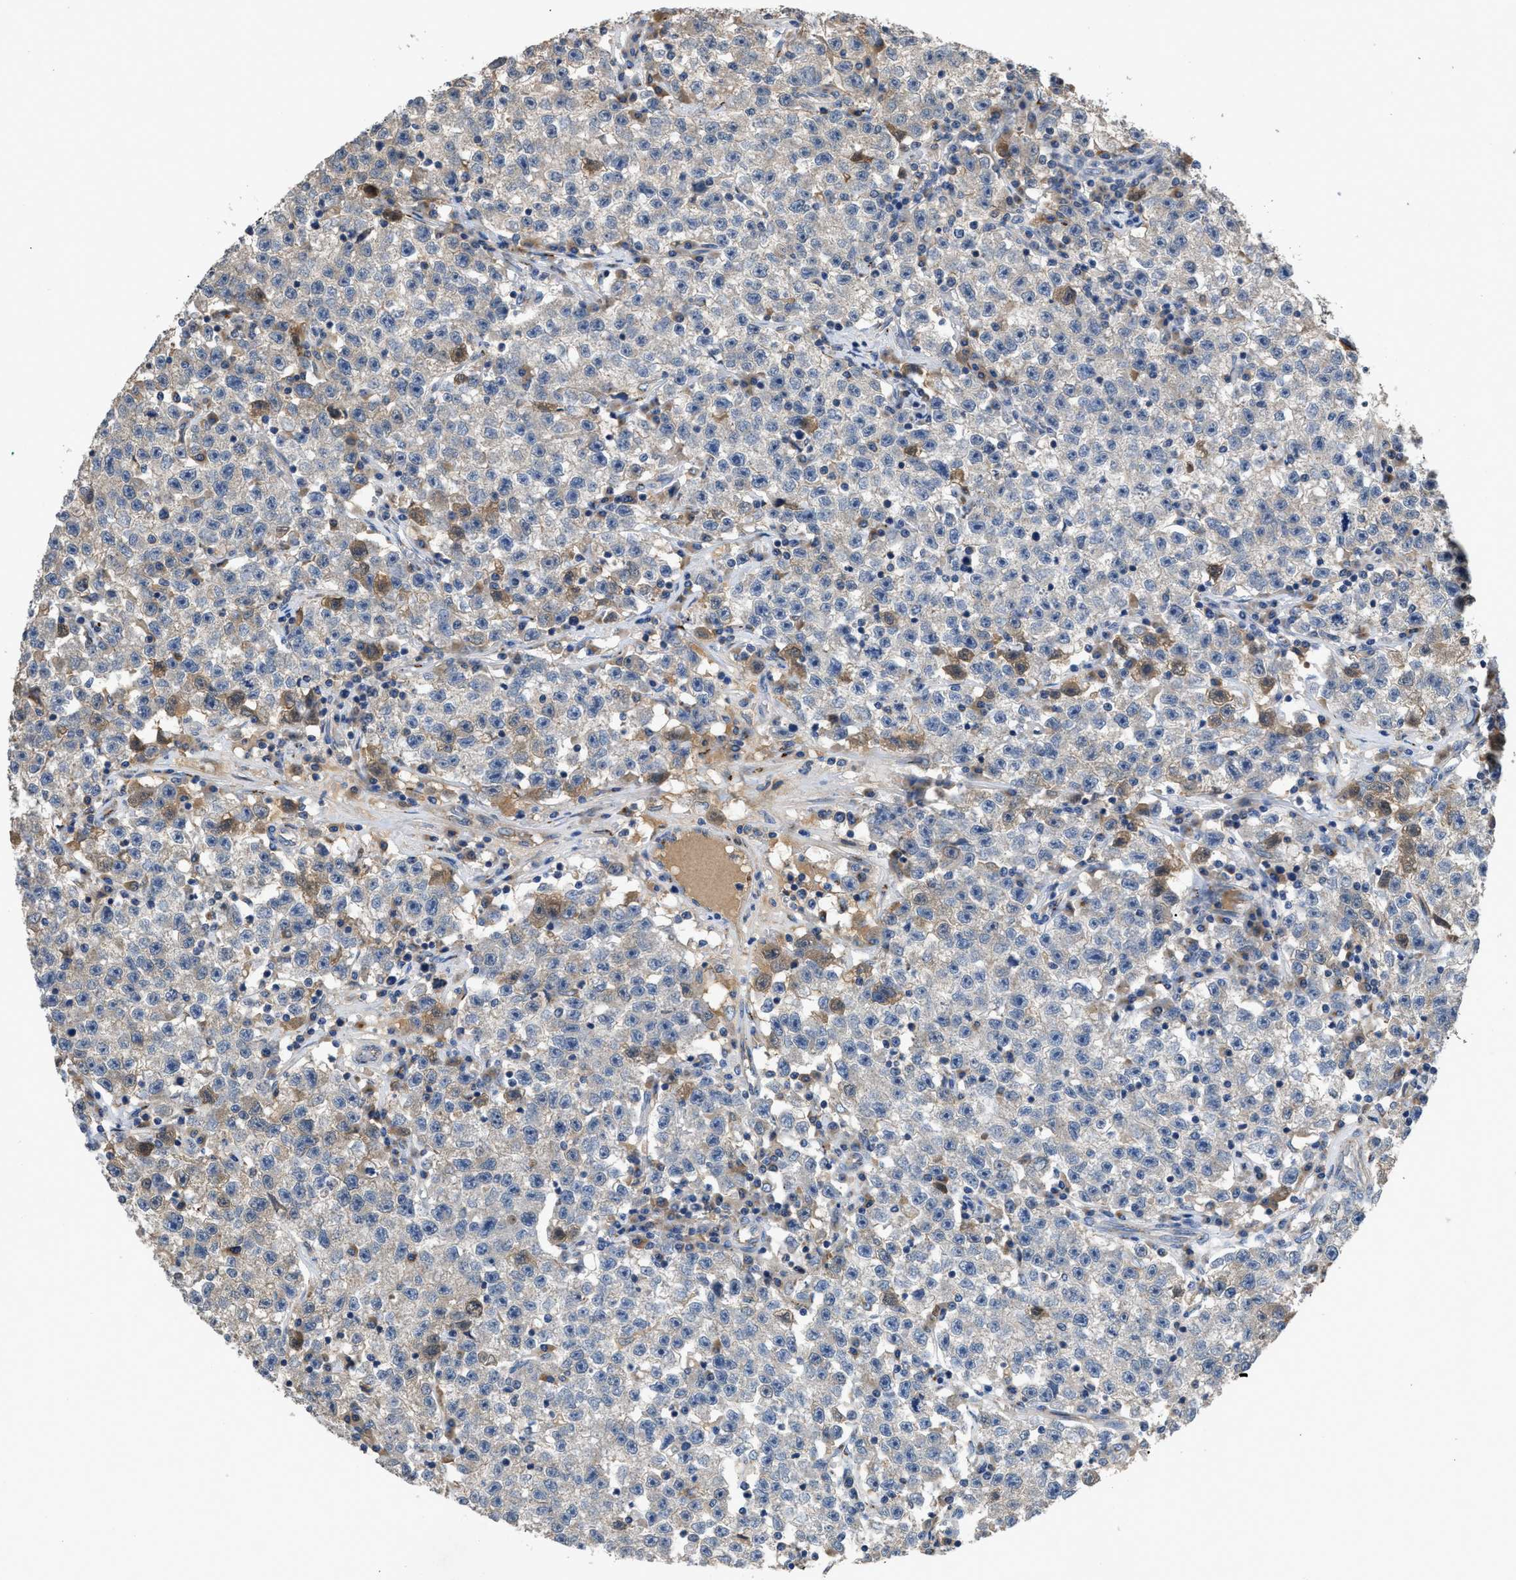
{"staining": {"intensity": "negative", "quantity": "none", "location": "none"}, "tissue": "testis cancer", "cell_type": "Tumor cells", "image_type": "cancer", "snomed": [{"axis": "morphology", "description": "Seminoma, NOS"}, {"axis": "topography", "description": "Testis"}], "caption": "DAB (3,3'-diaminobenzidine) immunohistochemical staining of seminoma (testis) displays no significant staining in tumor cells. The staining is performed using DAB brown chromogen with nuclei counter-stained in using hematoxylin.", "gene": "SIK2", "patient": {"sex": "male", "age": 22}}